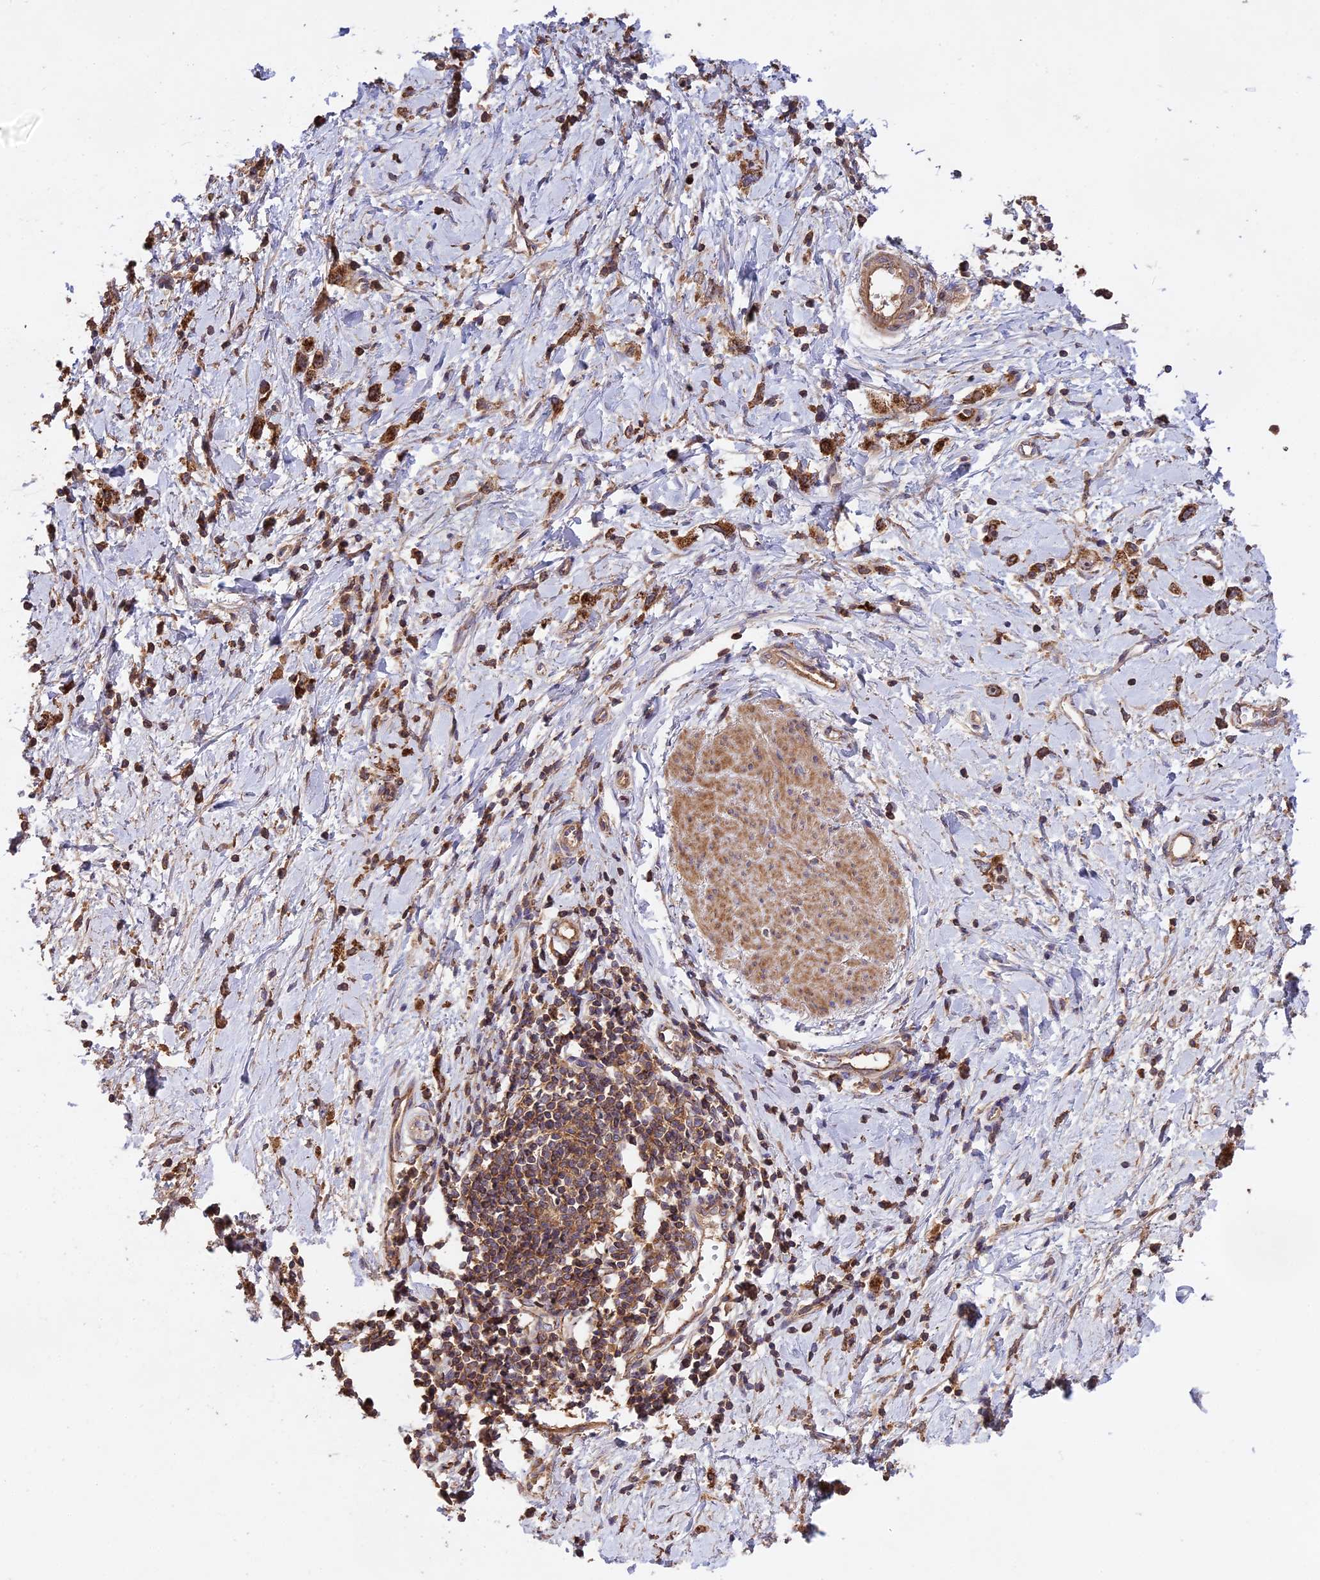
{"staining": {"intensity": "moderate", "quantity": ">75%", "location": "cytoplasmic/membranous"}, "tissue": "stomach cancer", "cell_type": "Tumor cells", "image_type": "cancer", "snomed": [{"axis": "morphology", "description": "Adenocarcinoma, NOS"}, {"axis": "topography", "description": "Stomach"}], "caption": "An image showing moderate cytoplasmic/membranous staining in about >75% of tumor cells in stomach adenocarcinoma, as visualized by brown immunohistochemical staining.", "gene": "NUDT8", "patient": {"sex": "female", "age": 76}}